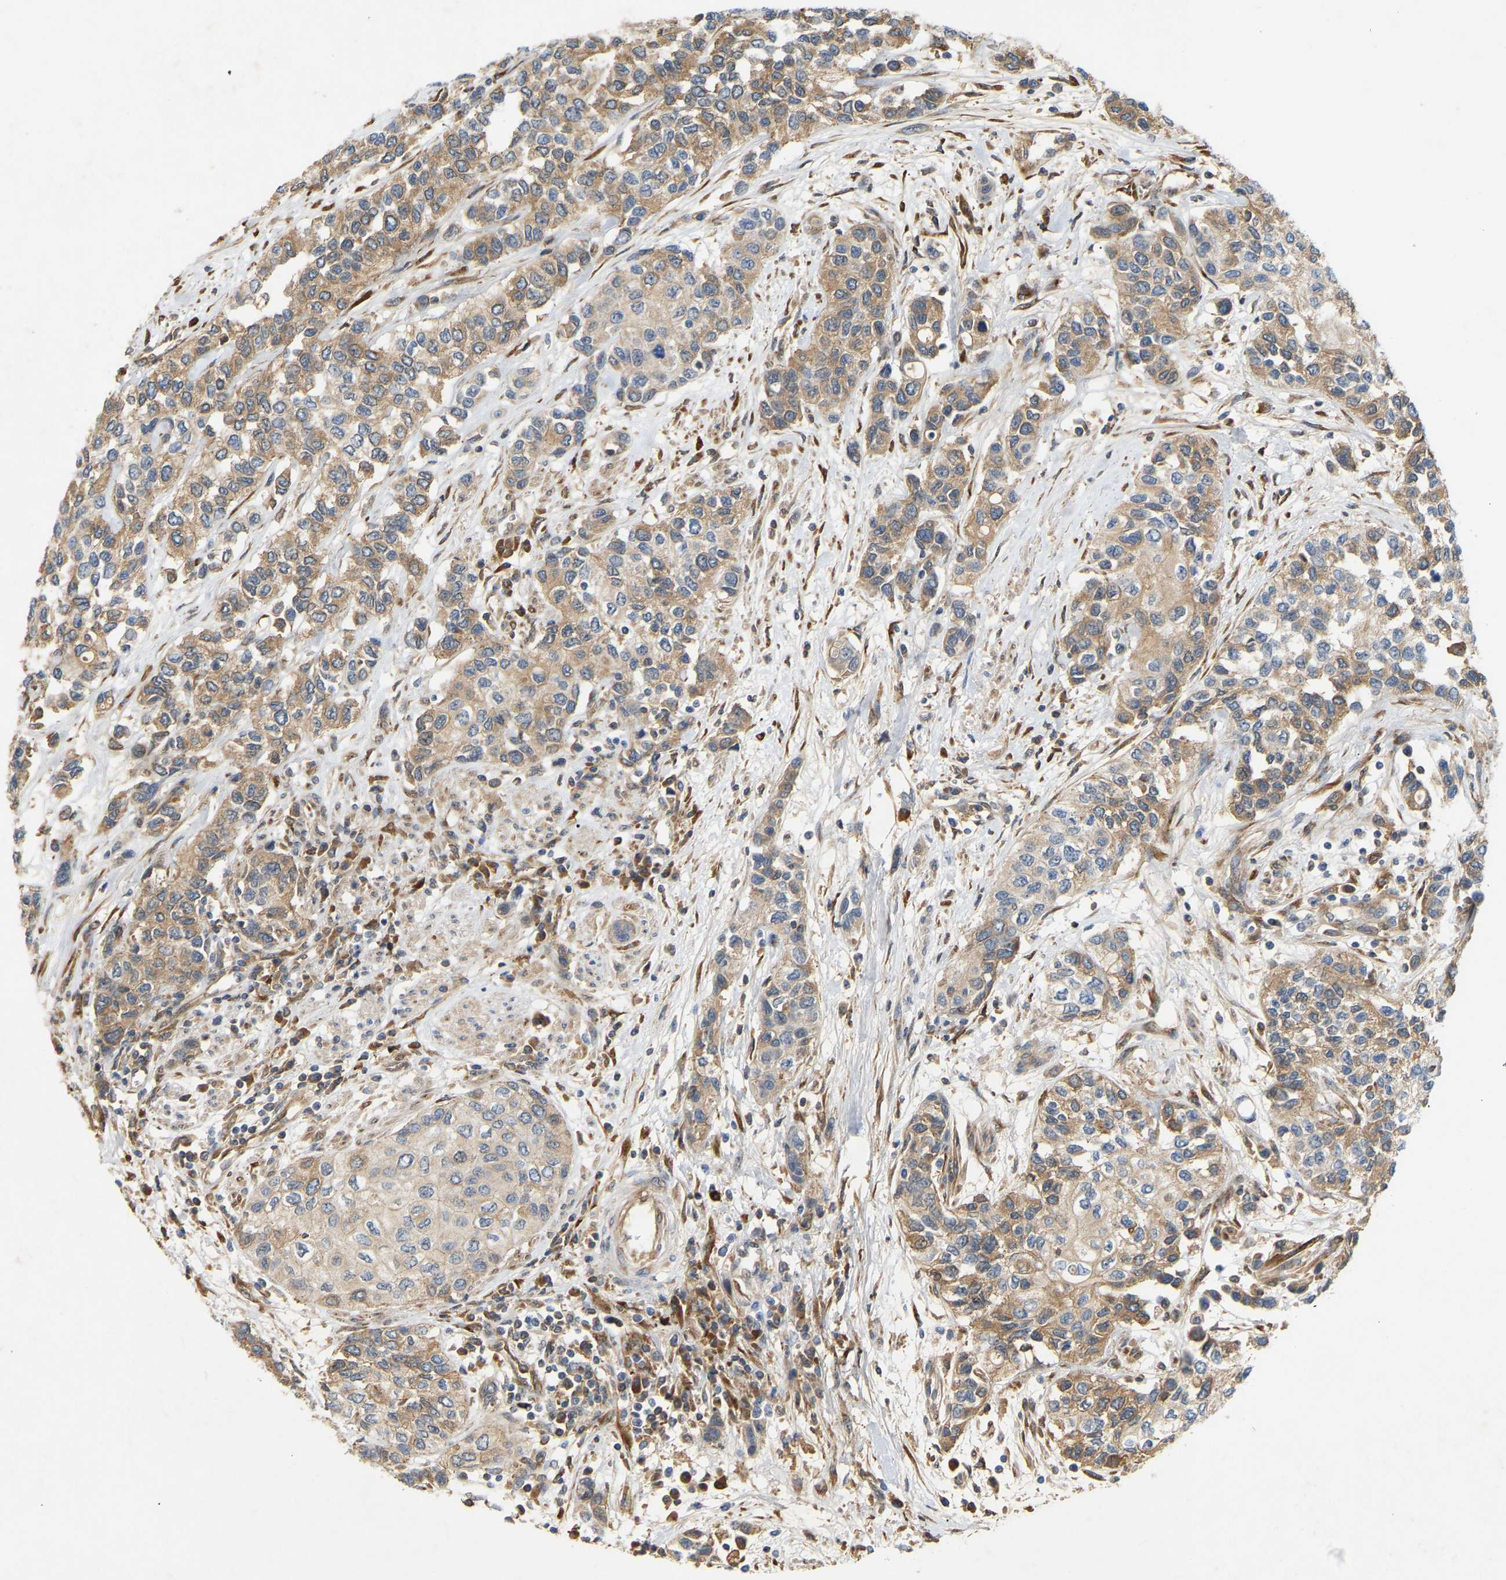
{"staining": {"intensity": "weak", "quantity": "25%-75%", "location": "cytoplasmic/membranous"}, "tissue": "urothelial cancer", "cell_type": "Tumor cells", "image_type": "cancer", "snomed": [{"axis": "morphology", "description": "Urothelial carcinoma, High grade"}, {"axis": "topography", "description": "Urinary bladder"}], "caption": "High-grade urothelial carcinoma stained with a brown dye shows weak cytoplasmic/membranous positive staining in about 25%-75% of tumor cells.", "gene": "PTCD1", "patient": {"sex": "female", "age": 56}}